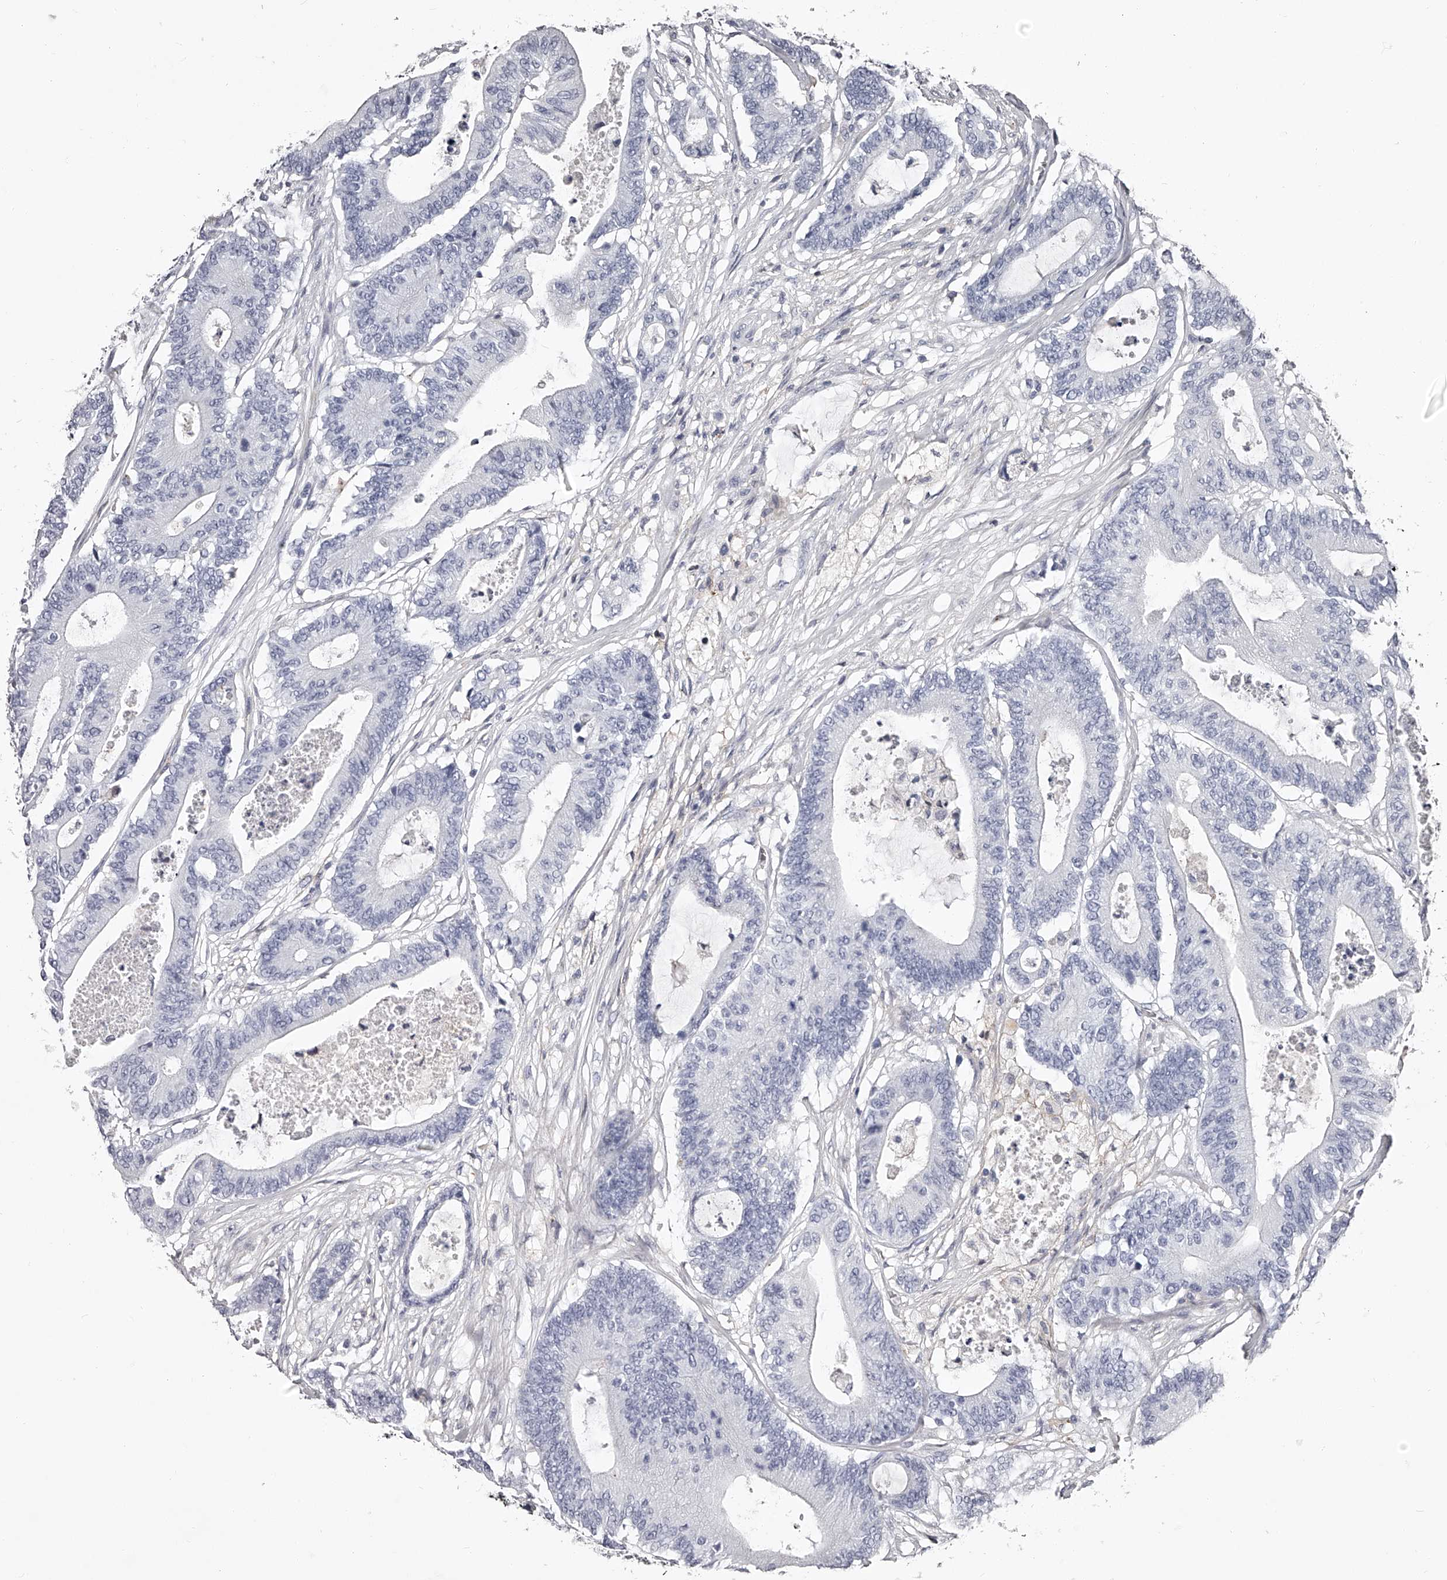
{"staining": {"intensity": "negative", "quantity": "none", "location": "none"}, "tissue": "colorectal cancer", "cell_type": "Tumor cells", "image_type": "cancer", "snomed": [{"axis": "morphology", "description": "Adenocarcinoma, NOS"}, {"axis": "topography", "description": "Colon"}], "caption": "The photomicrograph demonstrates no significant expression in tumor cells of adenocarcinoma (colorectal). (DAB (3,3'-diaminobenzidine) IHC with hematoxylin counter stain).", "gene": "PACSIN1", "patient": {"sex": "female", "age": 84}}